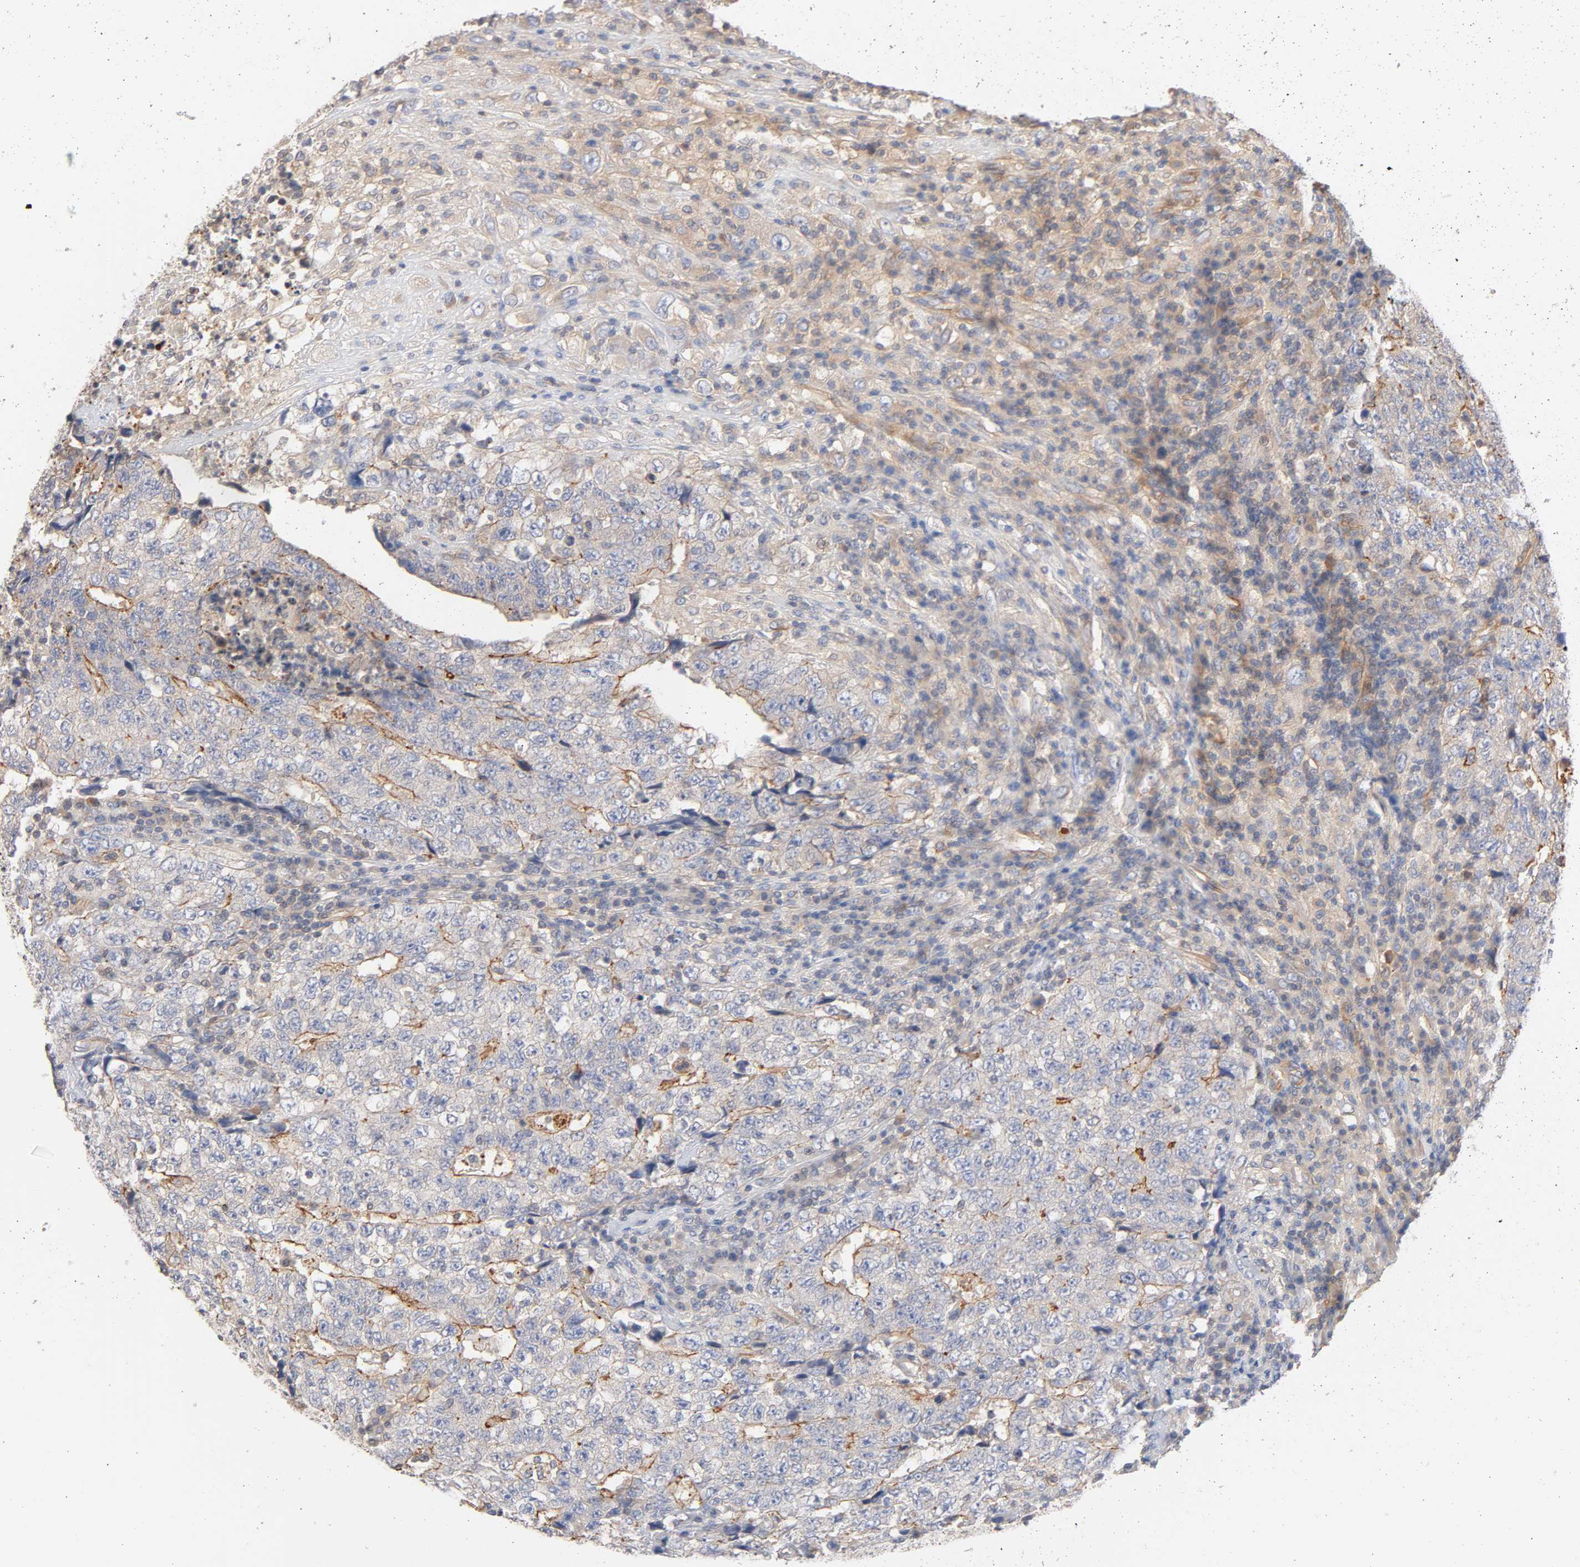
{"staining": {"intensity": "moderate", "quantity": ">75%", "location": "cytoplasmic/membranous"}, "tissue": "testis cancer", "cell_type": "Tumor cells", "image_type": "cancer", "snomed": [{"axis": "morphology", "description": "Necrosis, NOS"}, {"axis": "morphology", "description": "Carcinoma, Embryonal, NOS"}, {"axis": "topography", "description": "Testis"}], "caption": "Protein expression by immunohistochemistry displays moderate cytoplasmic/membranous staining in about >75% of tumor cells in embryonal carcinoma (testis). (brown staining indicates protein expression, while blue staining denotes nuclei).", "gene": "STRN3", "patient": {"sex": "male", "age": 19}}